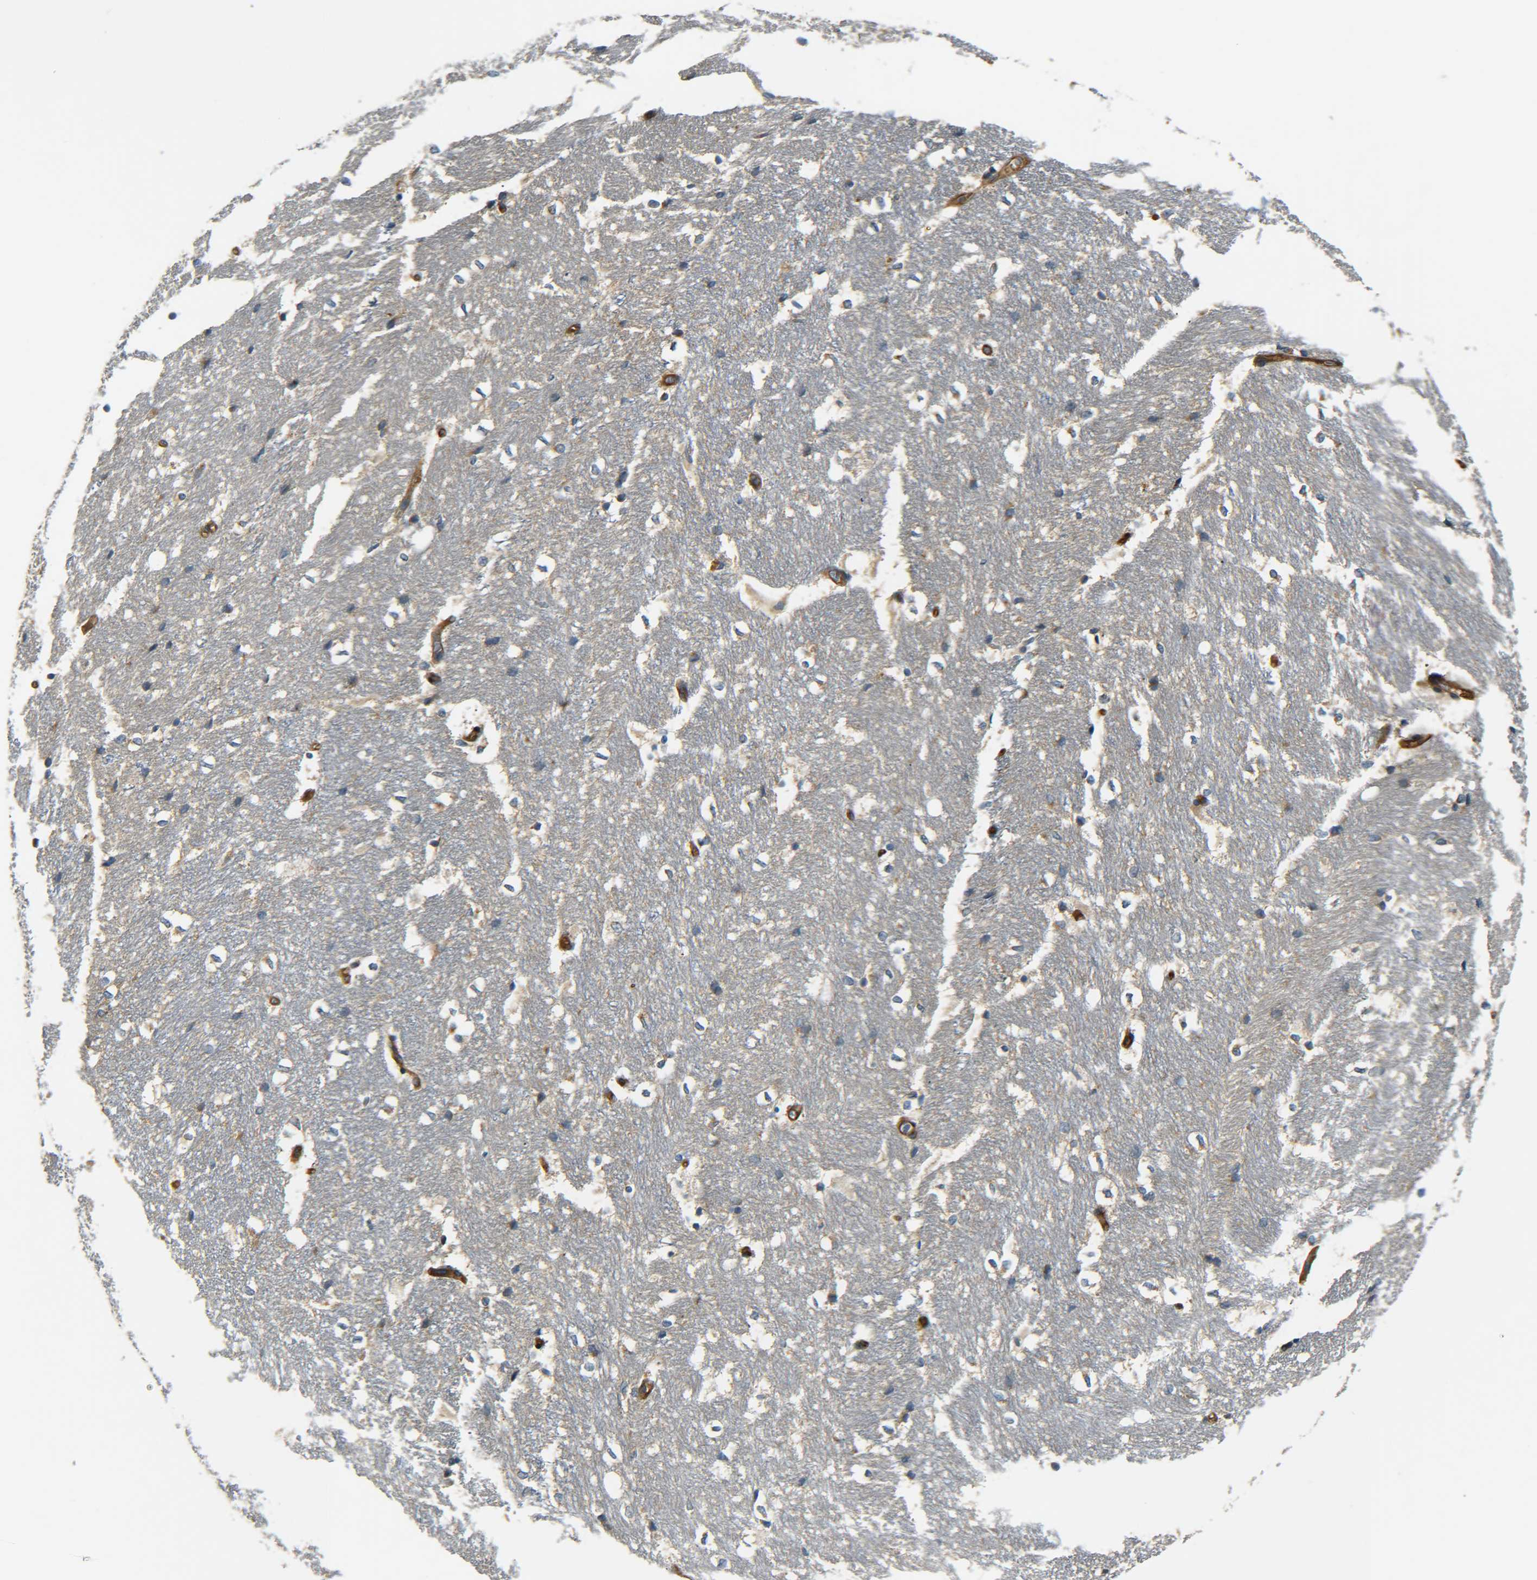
{"staining": {"intensity": "moderate", "quantity": "<25%", "location": "cytoplasmic/membranous"}, "tissue": "hippocampus", "cell_type": "Glial cells", "image_type": "normal", "snomed": [{"axis": "morphology", "description": "Normal tissue, NOS"}, {"axis": "topography", "description": "Hippocampus"}], "caption": "The histopathology image demonstrates staining of unremarkable hippocampus, revealing moderate cytoplasmic/membranous protein positivity (brown color) within glial cells.", "gene": "LRCH3", "patient": {"sex": "female", "age": 19}}